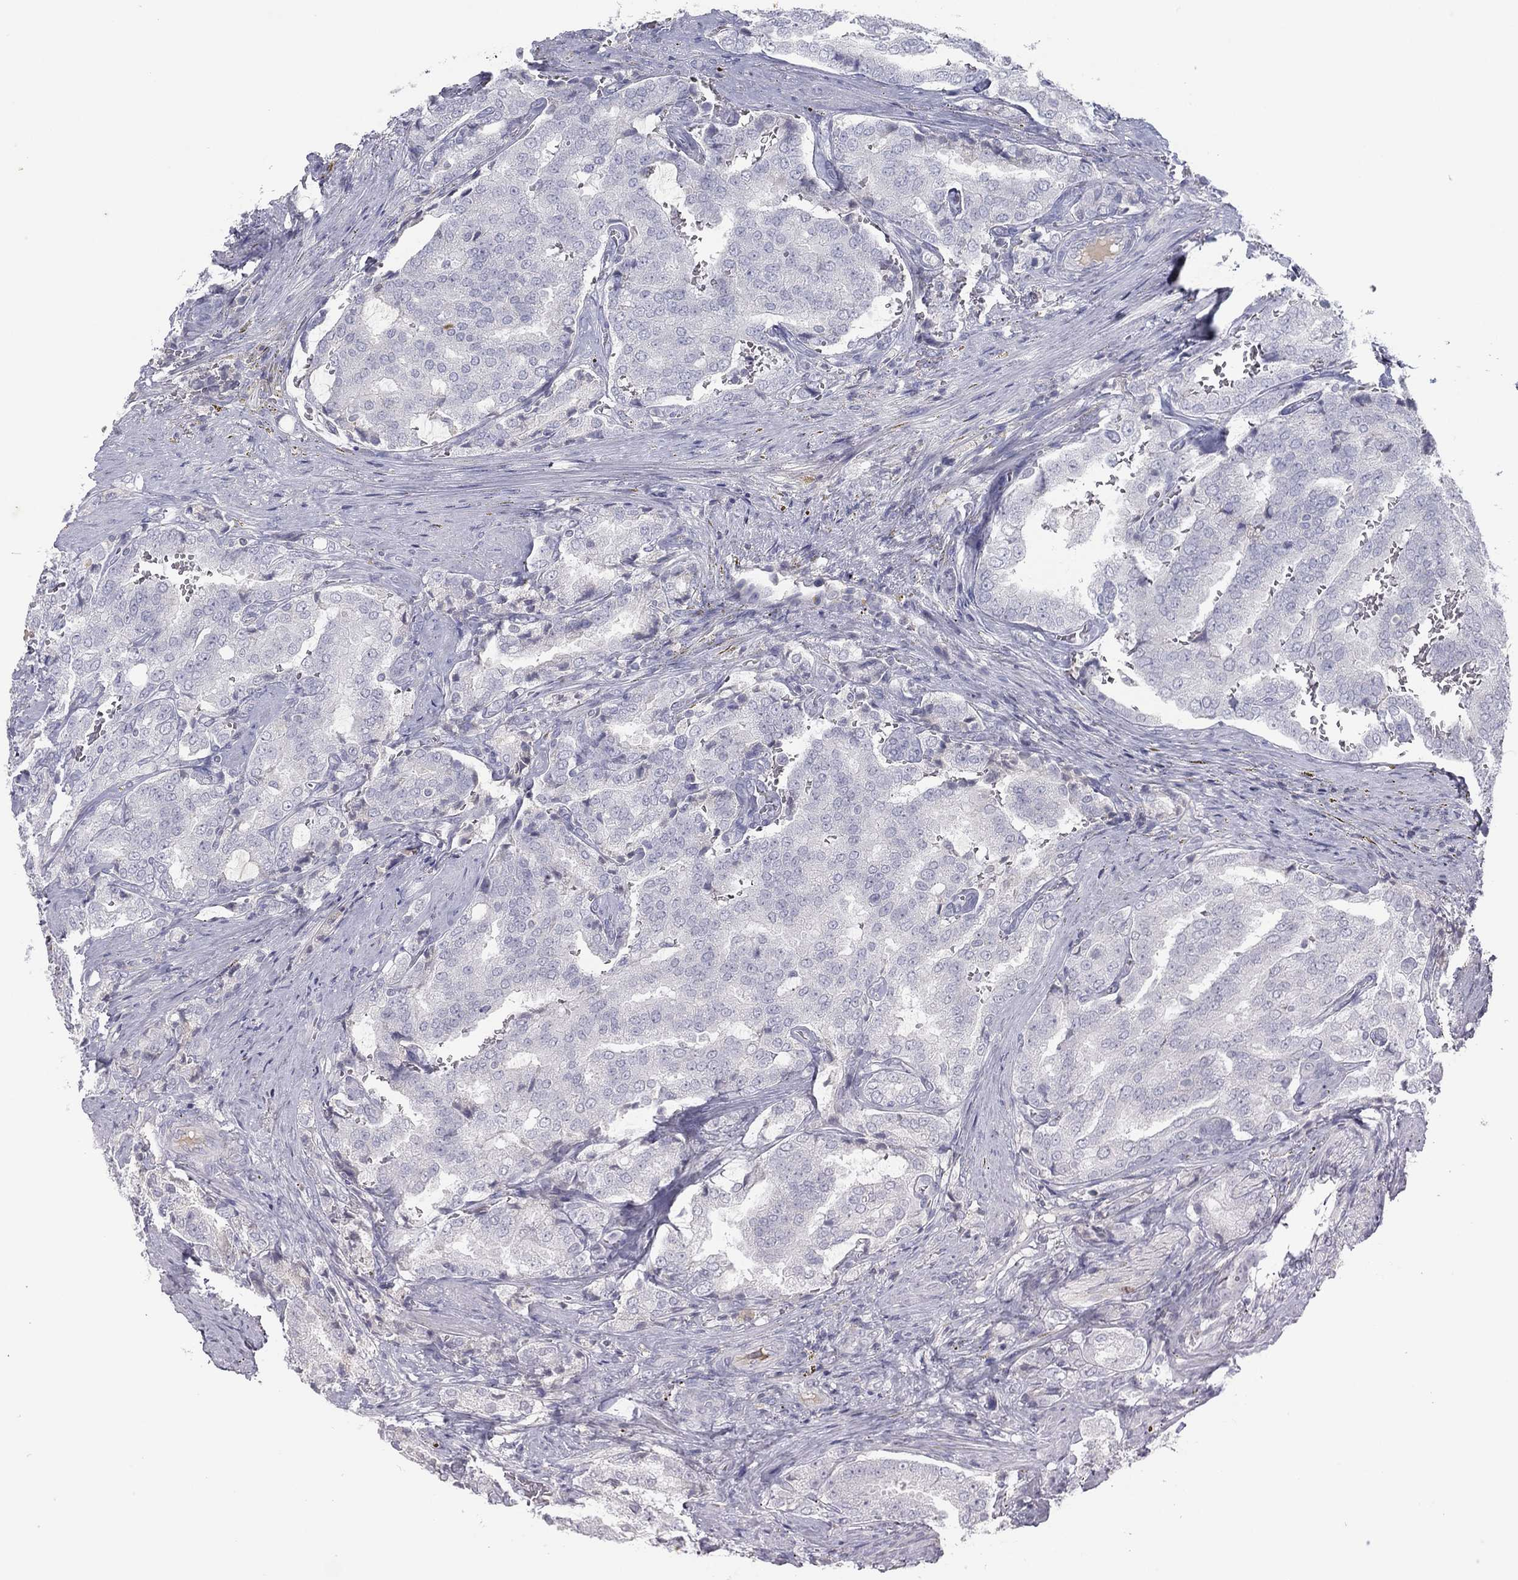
{"staining": {"intensity": "negative", "quantity": "none", "location": "none"}, "tissue": "prostate cancer", "cell_type": "Tumor cells", "image_type": "cancer", "snomed": [{"axis": "morphology", "description": "Adenocarcinoma, NOS"}, {"axis": "topography", "description": "Prostate"}], "caption": "DAB (3,3'-diaminobenzidine) immunohistochemical staining of human adenocarcinoma (prostate) displays no significant positivity in tumor cells.", "gene": "CPT1B", "patient": {"sex": "male", "age": 65}}